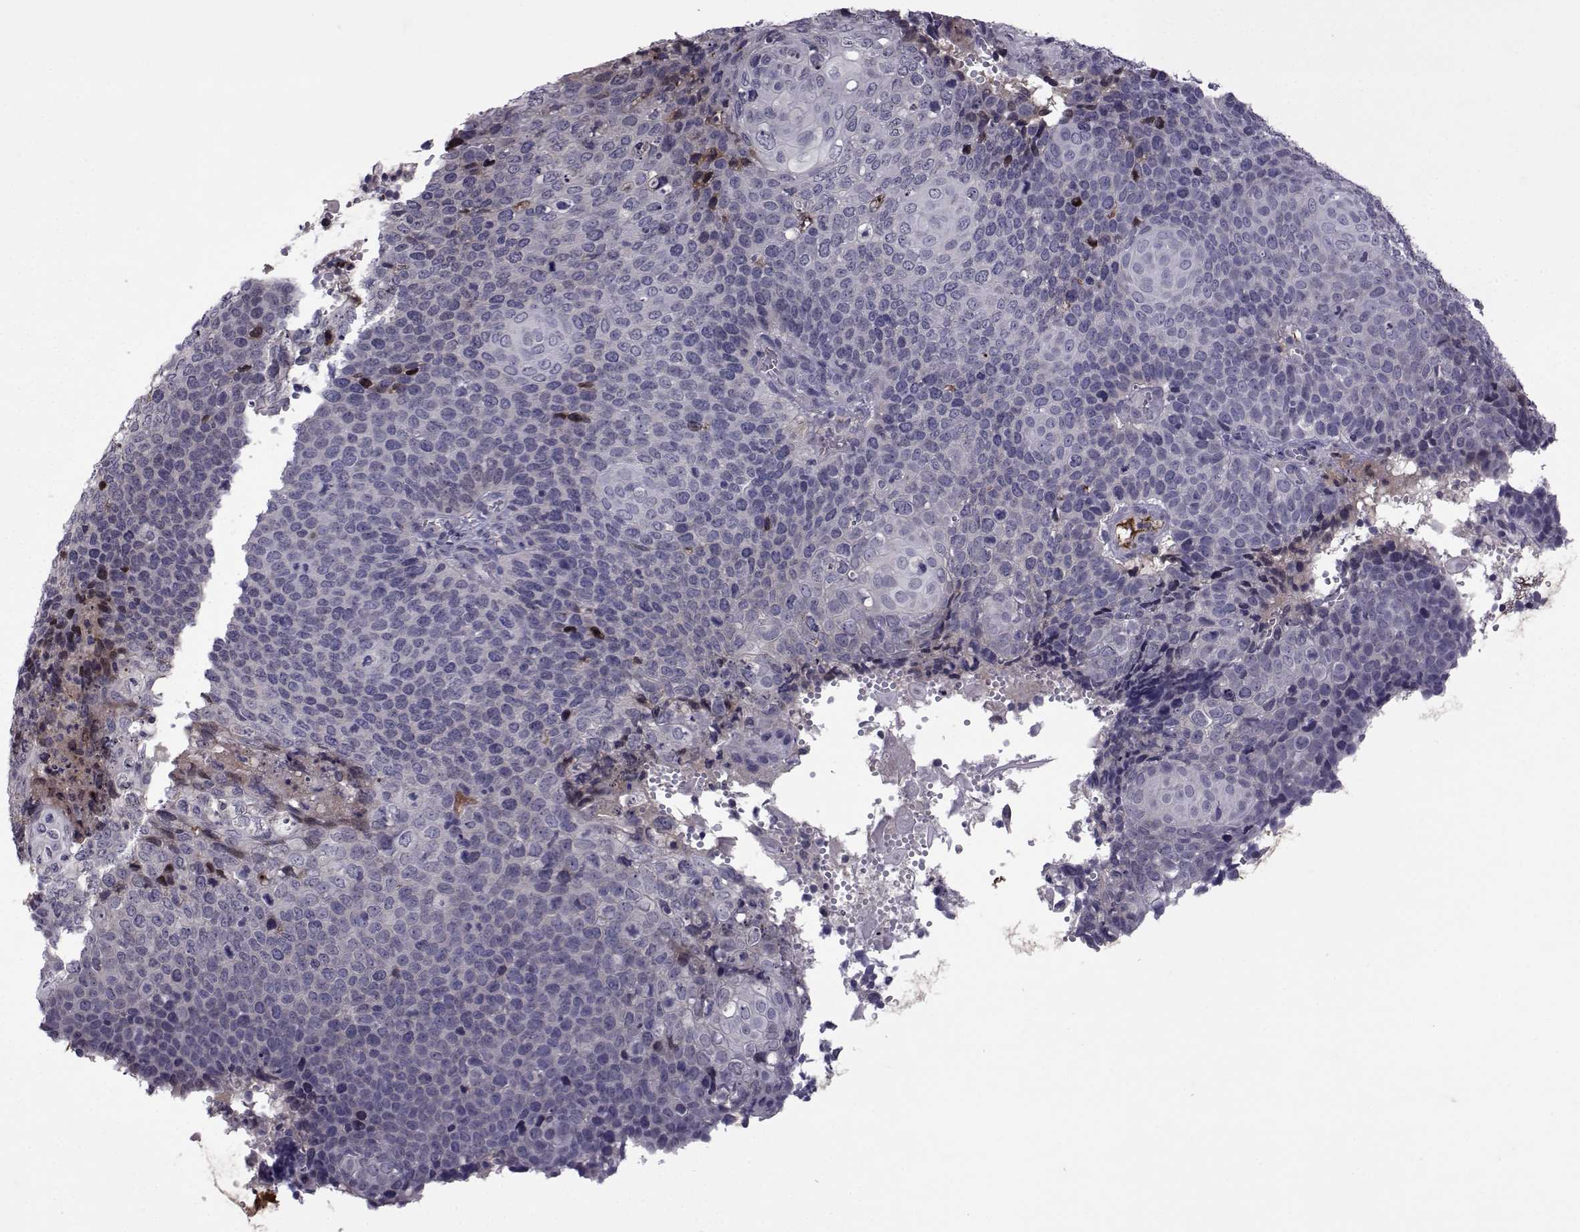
{"staining": {"intensity": "negative", "quantity": "none", "location": "none"}, "tissue": "cervical cancer", "cell_type": "Tumor cells", "image_type": "cancer", "snomed": [{"axis": "morphology", "description": "Squamous cell carcinoma, NOS"}, {"axis": "topography", "description": "Cervix"}], "caption": "The immunohistochemistry (IHC) photomicrograph has no significant expression in tumor cells of cervical cancer (squamous cell carcinoma) tissue. Nuclei are stained in blue.", "gene": "TNFRSF11B", "patient": {"sex": "female", "age": 39}}